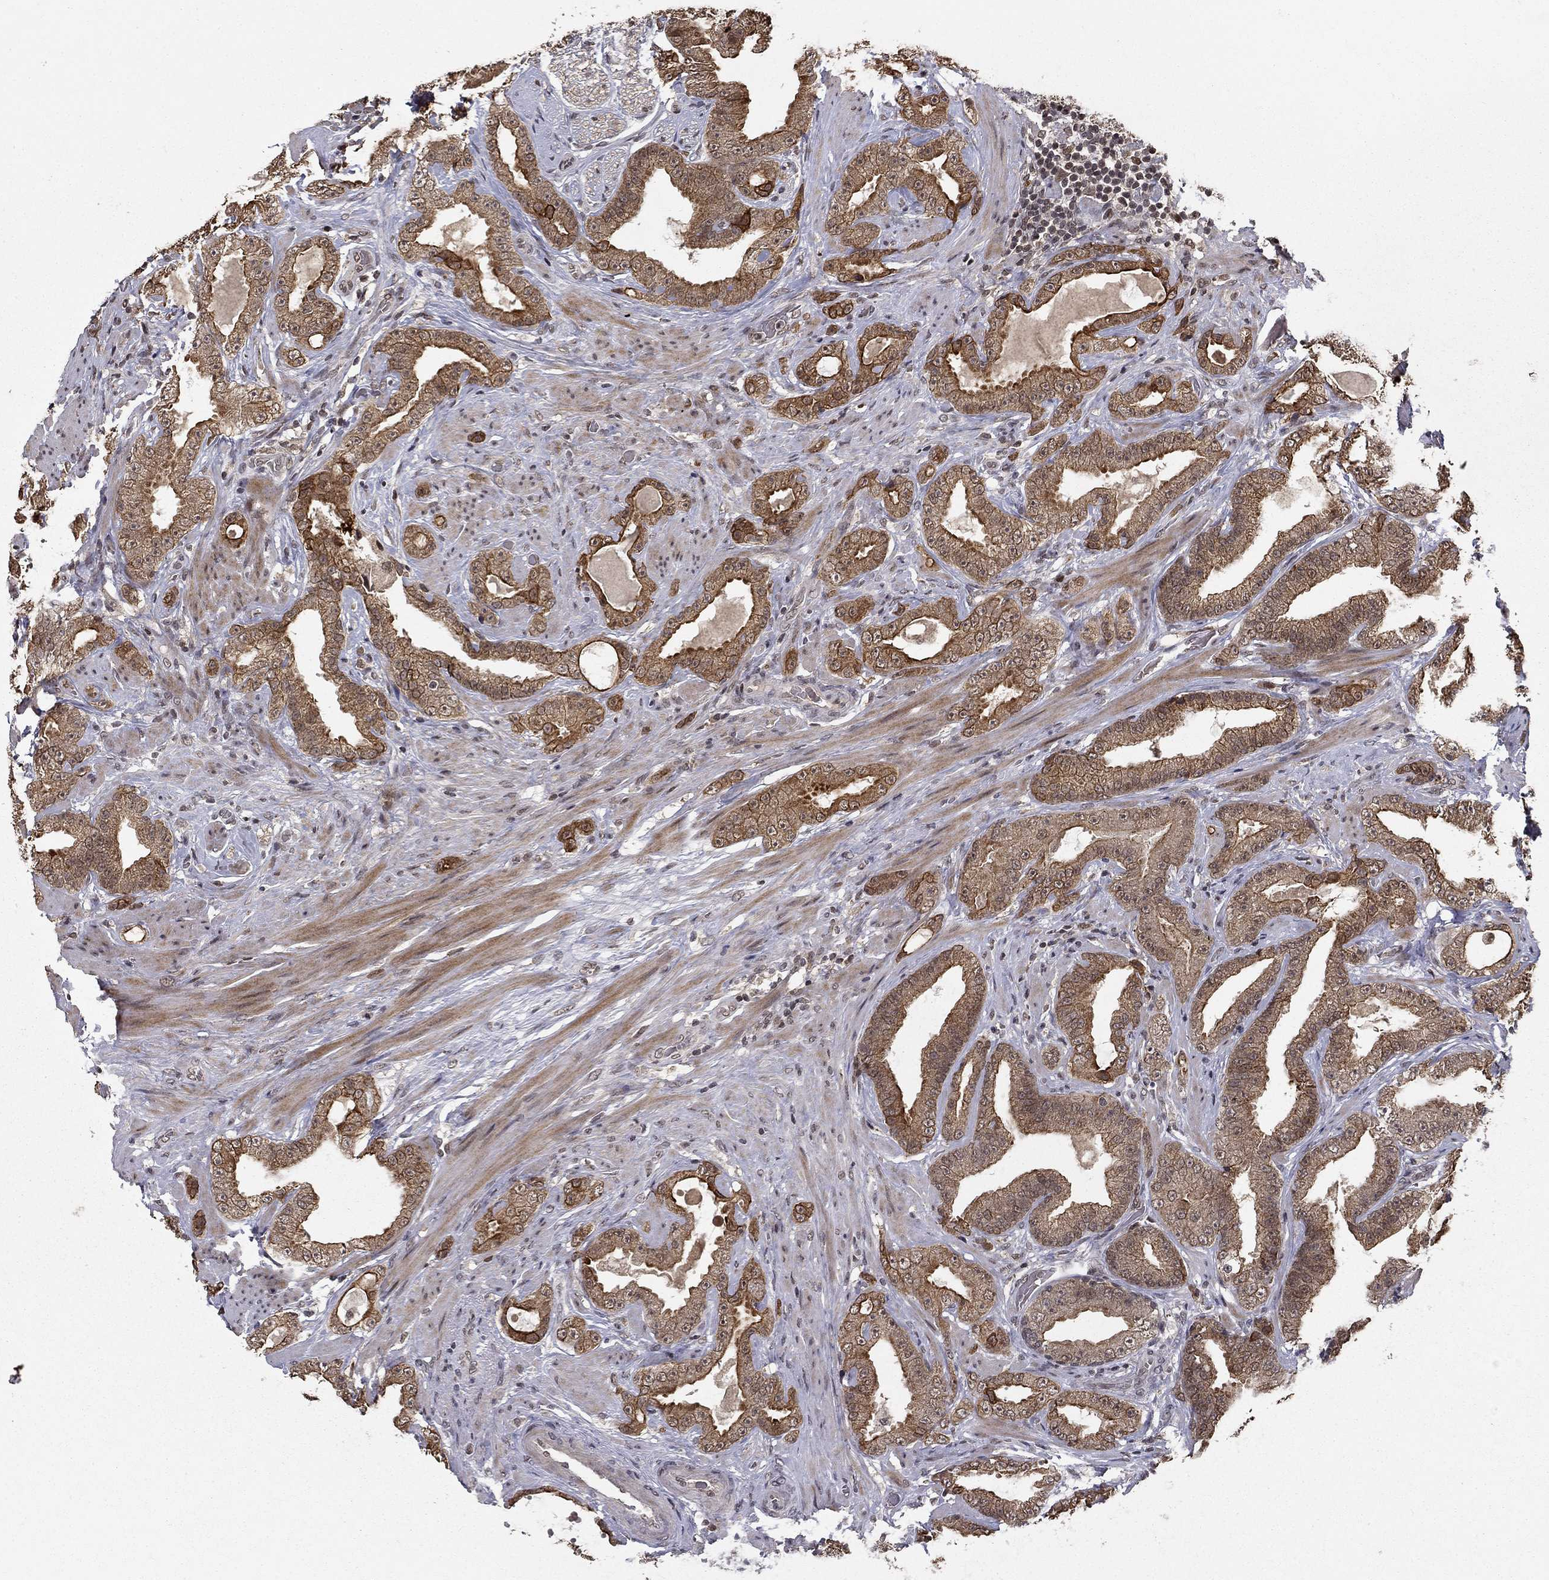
{"staining": {"intensity": "moderate", "quantity": ">75%", "location": "cytoplasmic/membranous"}, "tissue": "prostate cancer", "cell_type": "Tumor cells", "image_type": "cancer", "snomed": [{"axis": "morphology", "description": "Adenocarcinoma, Low grade"}, {"axis": "topography", "description": "Prostate"}], "caption": "IHC histopathology image of adenocarcinoma (low-grade) (prostate) stained for a protein (brown), which displays medium levels of moderate cytoplasmic/membranous staining in about >75% of tumor cells.", "gene": "CDCA7L", "patient": {"sex": "male", "age": 60}}